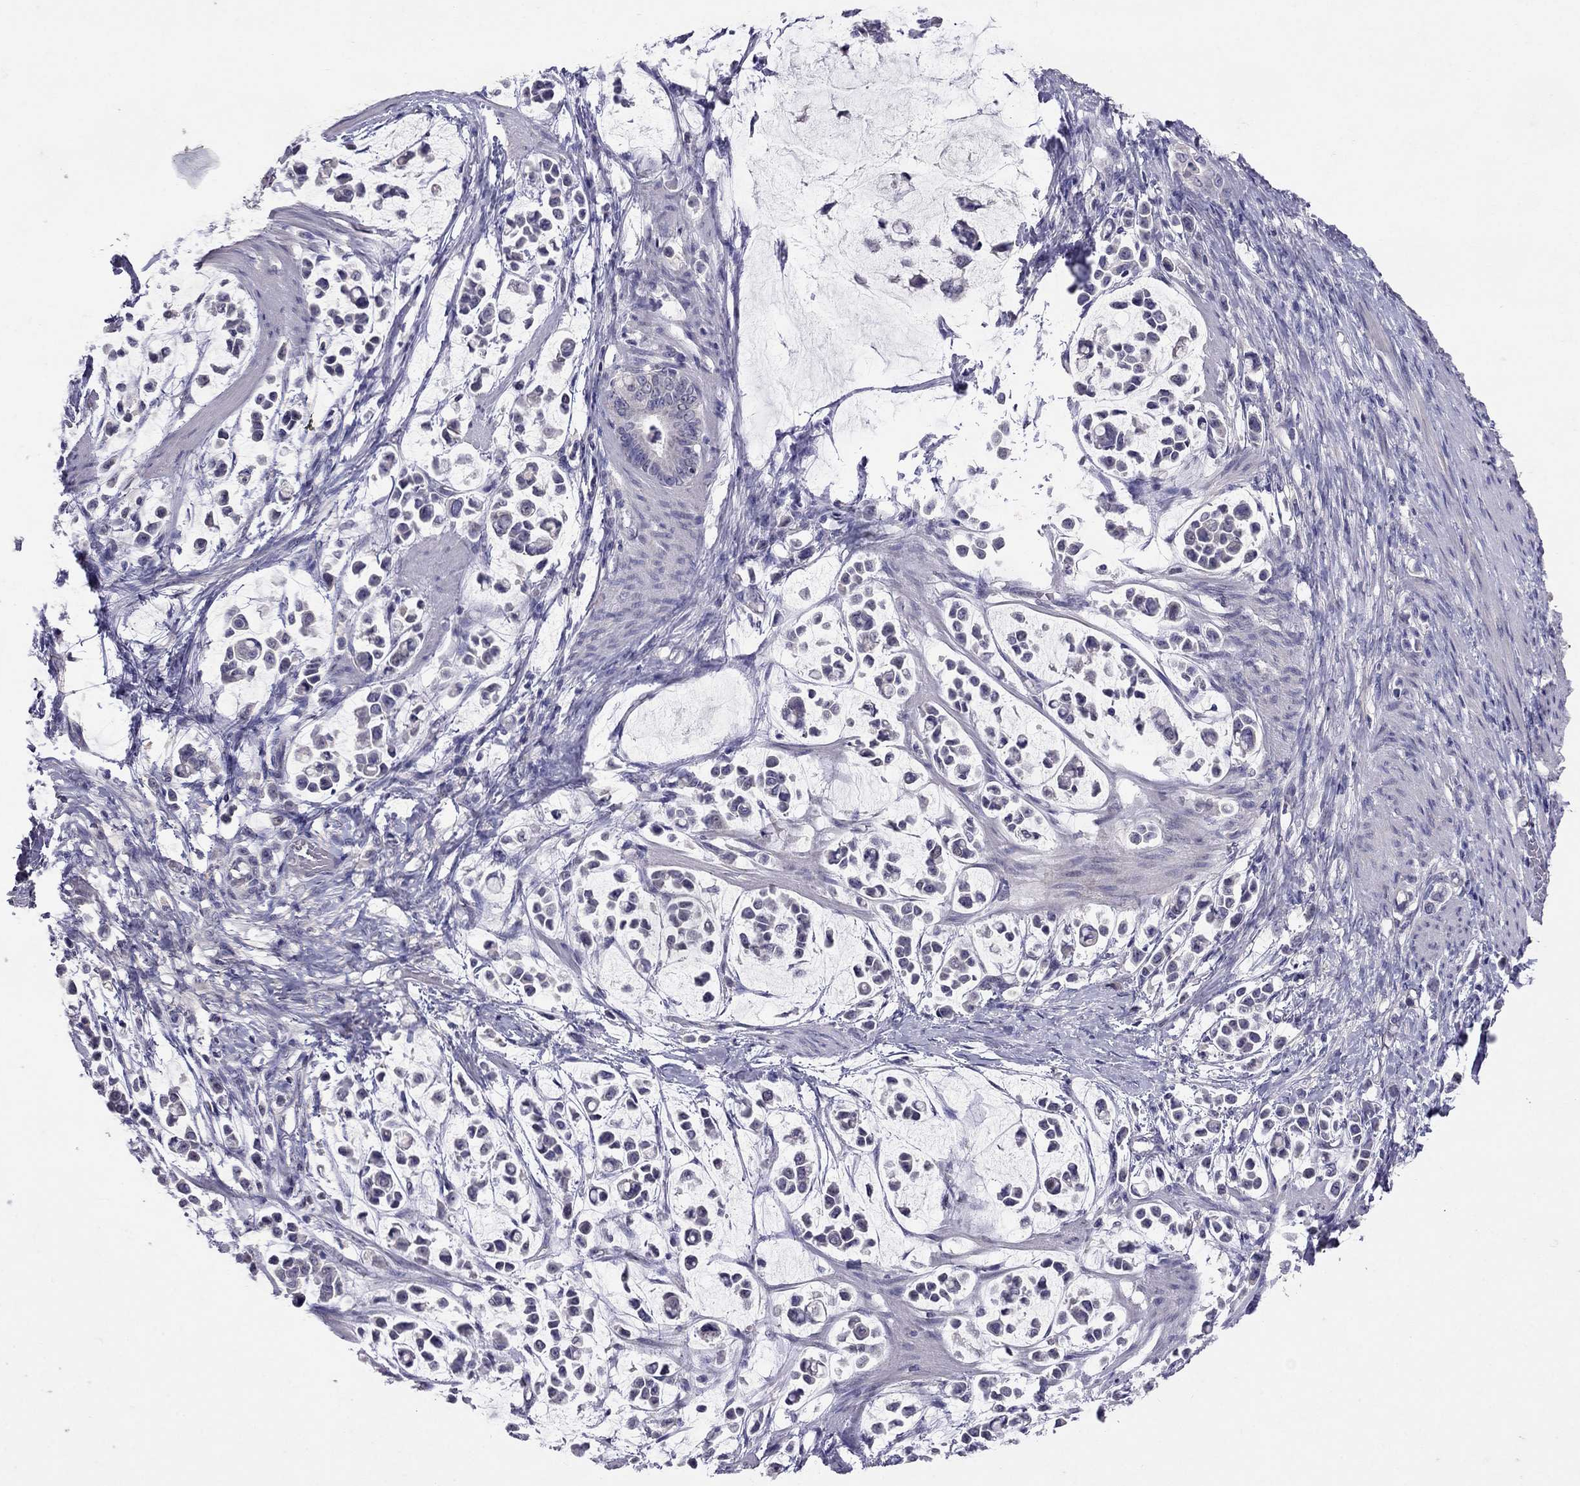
{"staining": {"intensity": "negative", "quantity": "none", "location": "none"}, "tissue": "stomach cancer", "cell_type": "Tumor cells", "image_type": "cancer", "snomed": [{"axis": "morphology", "description": "Adenocarcinoma, NOS"}, {"axis": "topography", "description": "Stomach"}], "caption": "A micrograph of human stomach cancer (adenocarcinoma) is negative for staining in tumor cells. (IHC, brightfield microscopy, high magnification).", "gene": "FST", "patient": {"sex": "male", "age": 82}}